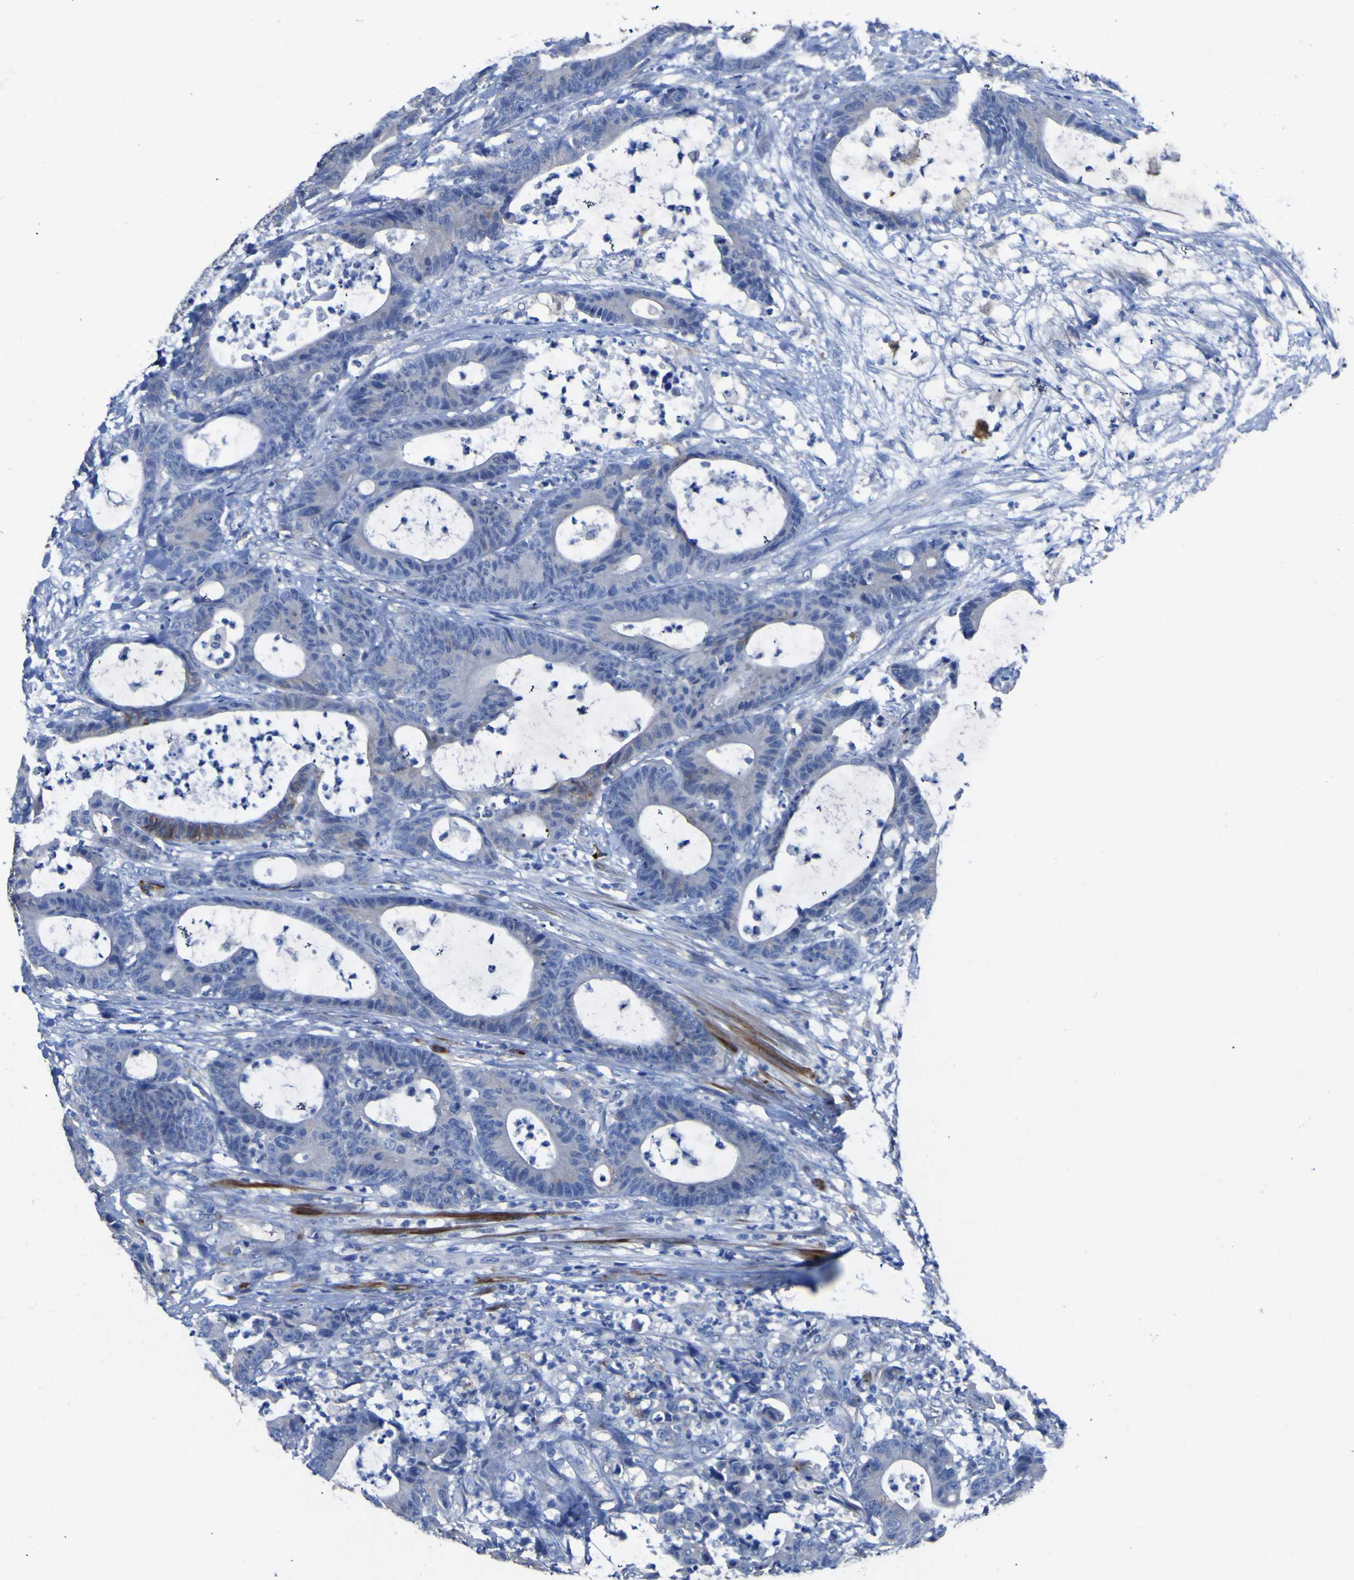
{"staining": {"intensity": "weak", "quantity": "<25%", "location": "cytoplasmic/membranous"}, "tissue": "colorectal cancer", "cell_type": "Tumor cells", "image_type": "cancer", "snomed": [{"axis": "morphology", "description": "Adenocarcinoma, NOS"}, {"axis": "topography", "description": "Colon"}], "caption": "Adenocarcinoma (colorectal) was stained to show a protein in brown. There is no significant positivity in tumor cells.", "gene": "AGO4", "patient": {"sex": "female", "age": 84}}